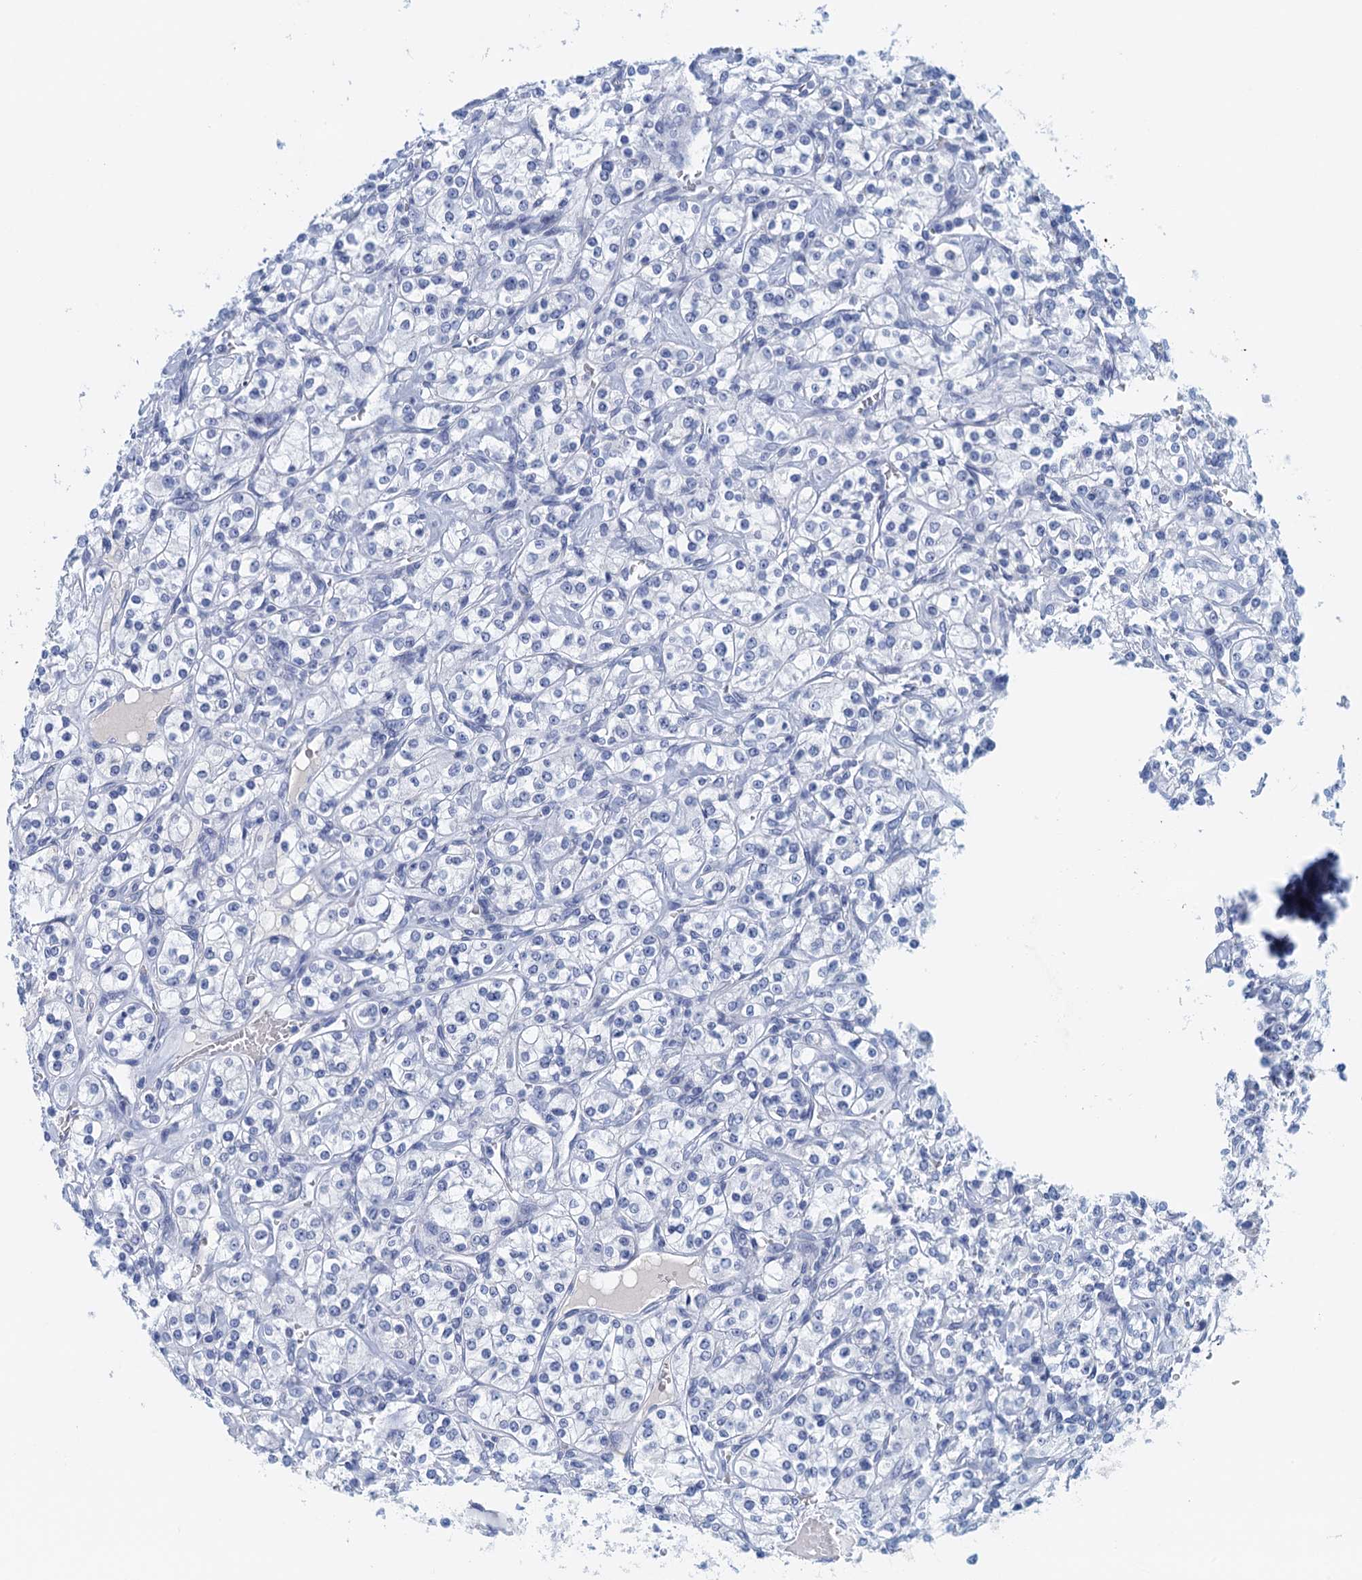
{"staining": {"intensity": "negative", "quantity": "none", "location": "none"}, "tissue": "renal cancer", "cell_type": "Tumor cells", "image_type": "cancer", "snomed": [{"axis": "morphology", "description": "Adenocarcinoma, NOS"}, {"axis": "topography", "description": "Kidney"}], "caption": "There is no significant staining in tumor cells of renal adenocarcinoma.", "gene": "CYP51A1", "patient": {"sex": "male", "age": 77}}